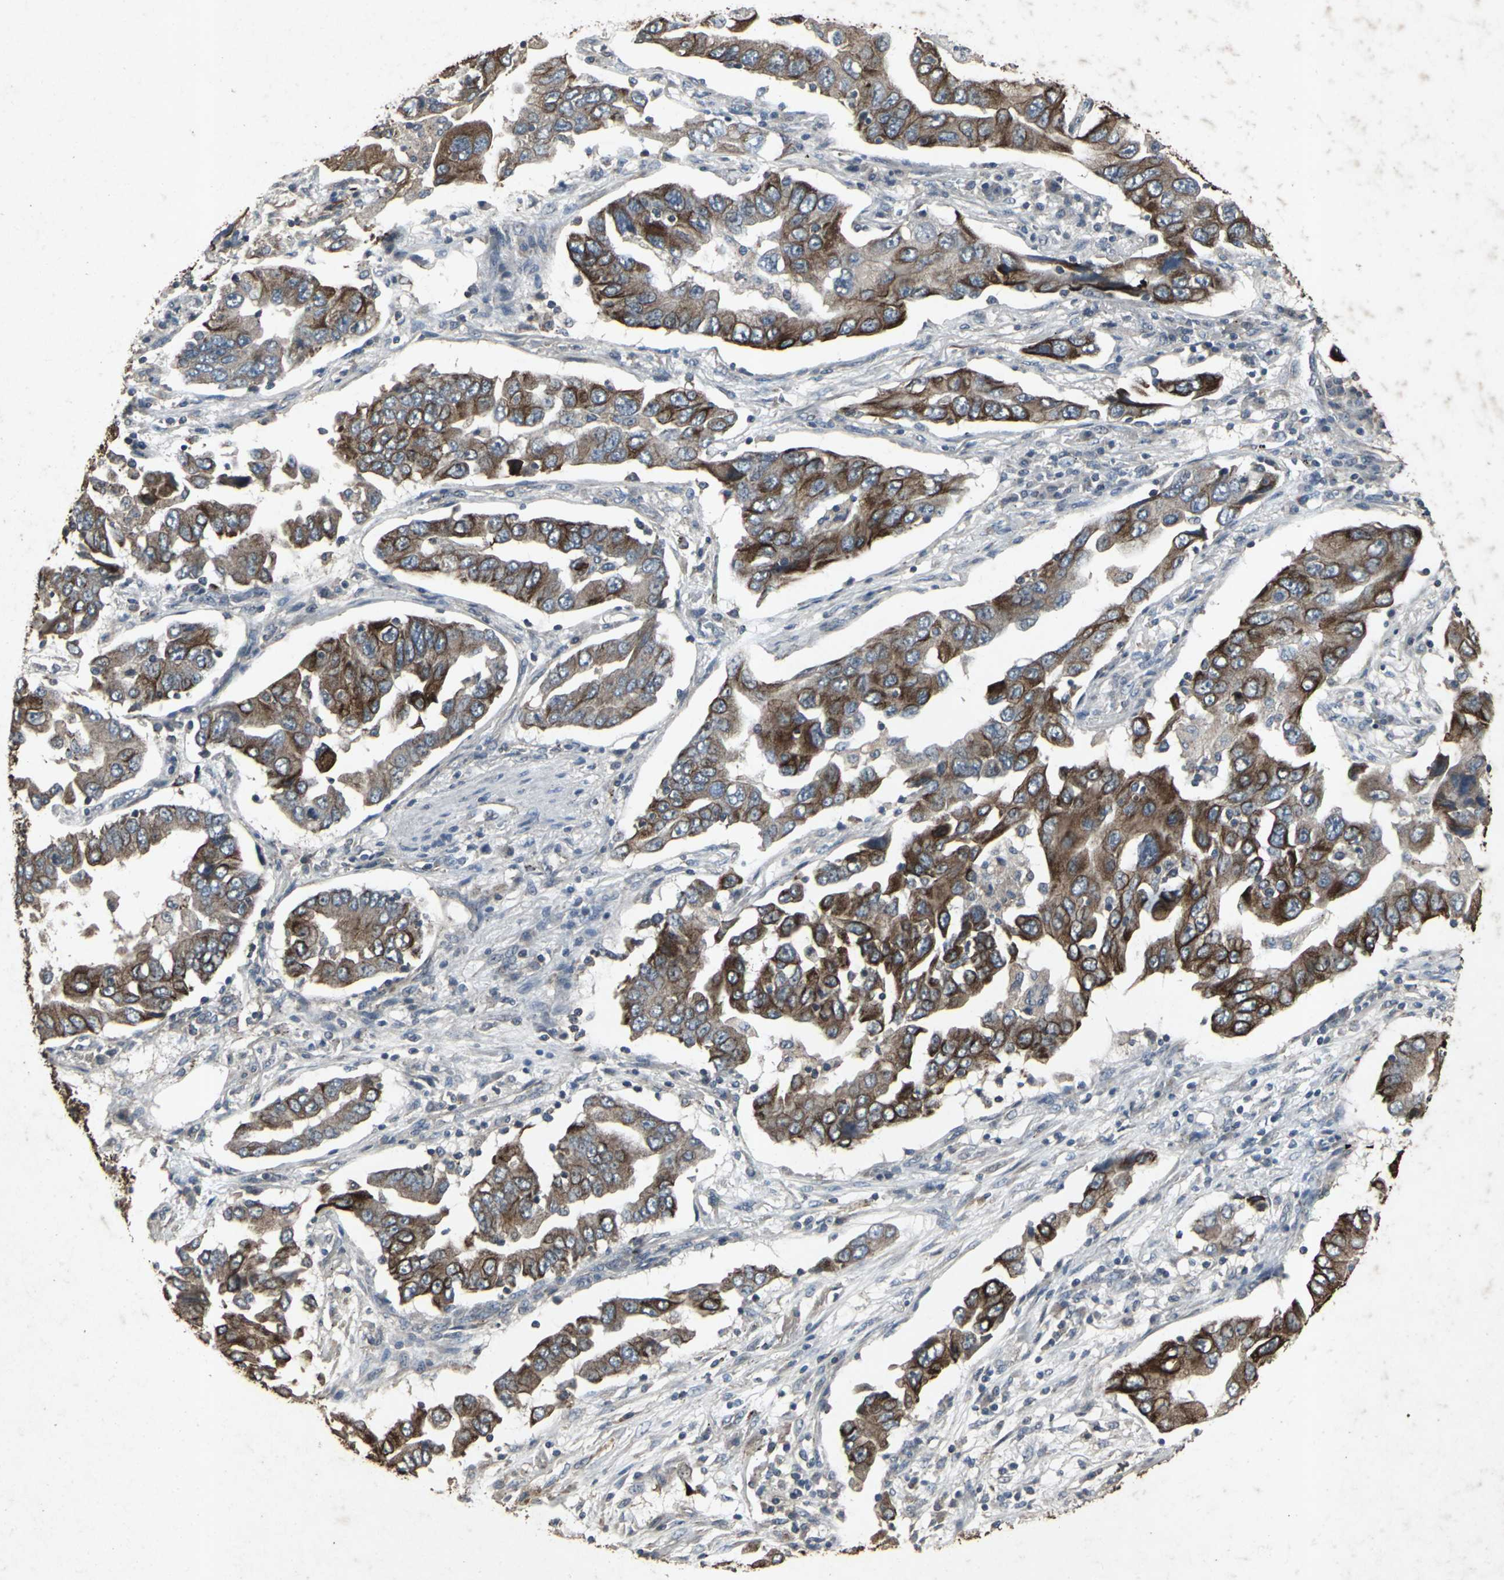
{"staining": {"intensity": "strong", "quantity": ">75%", "location": "cytoplasmic/membranous"}, "tissue": "lung cancer", "cell_type": "Tumor cells", "image_type": "cancer", "snomed": [{"axis": "morphology", "description": "Adenocarcinoma, NOS"}, {"axis": "topography", "description": "Lung"}], "caption": "This is an image of immunohistochemistry staining of adenocarcinoma (lung), which shows strong expression in the cytoplasmic/membranous of tumor cells.", "gene": "CCR9", "patient": {"sex": "female", "age": 65}}